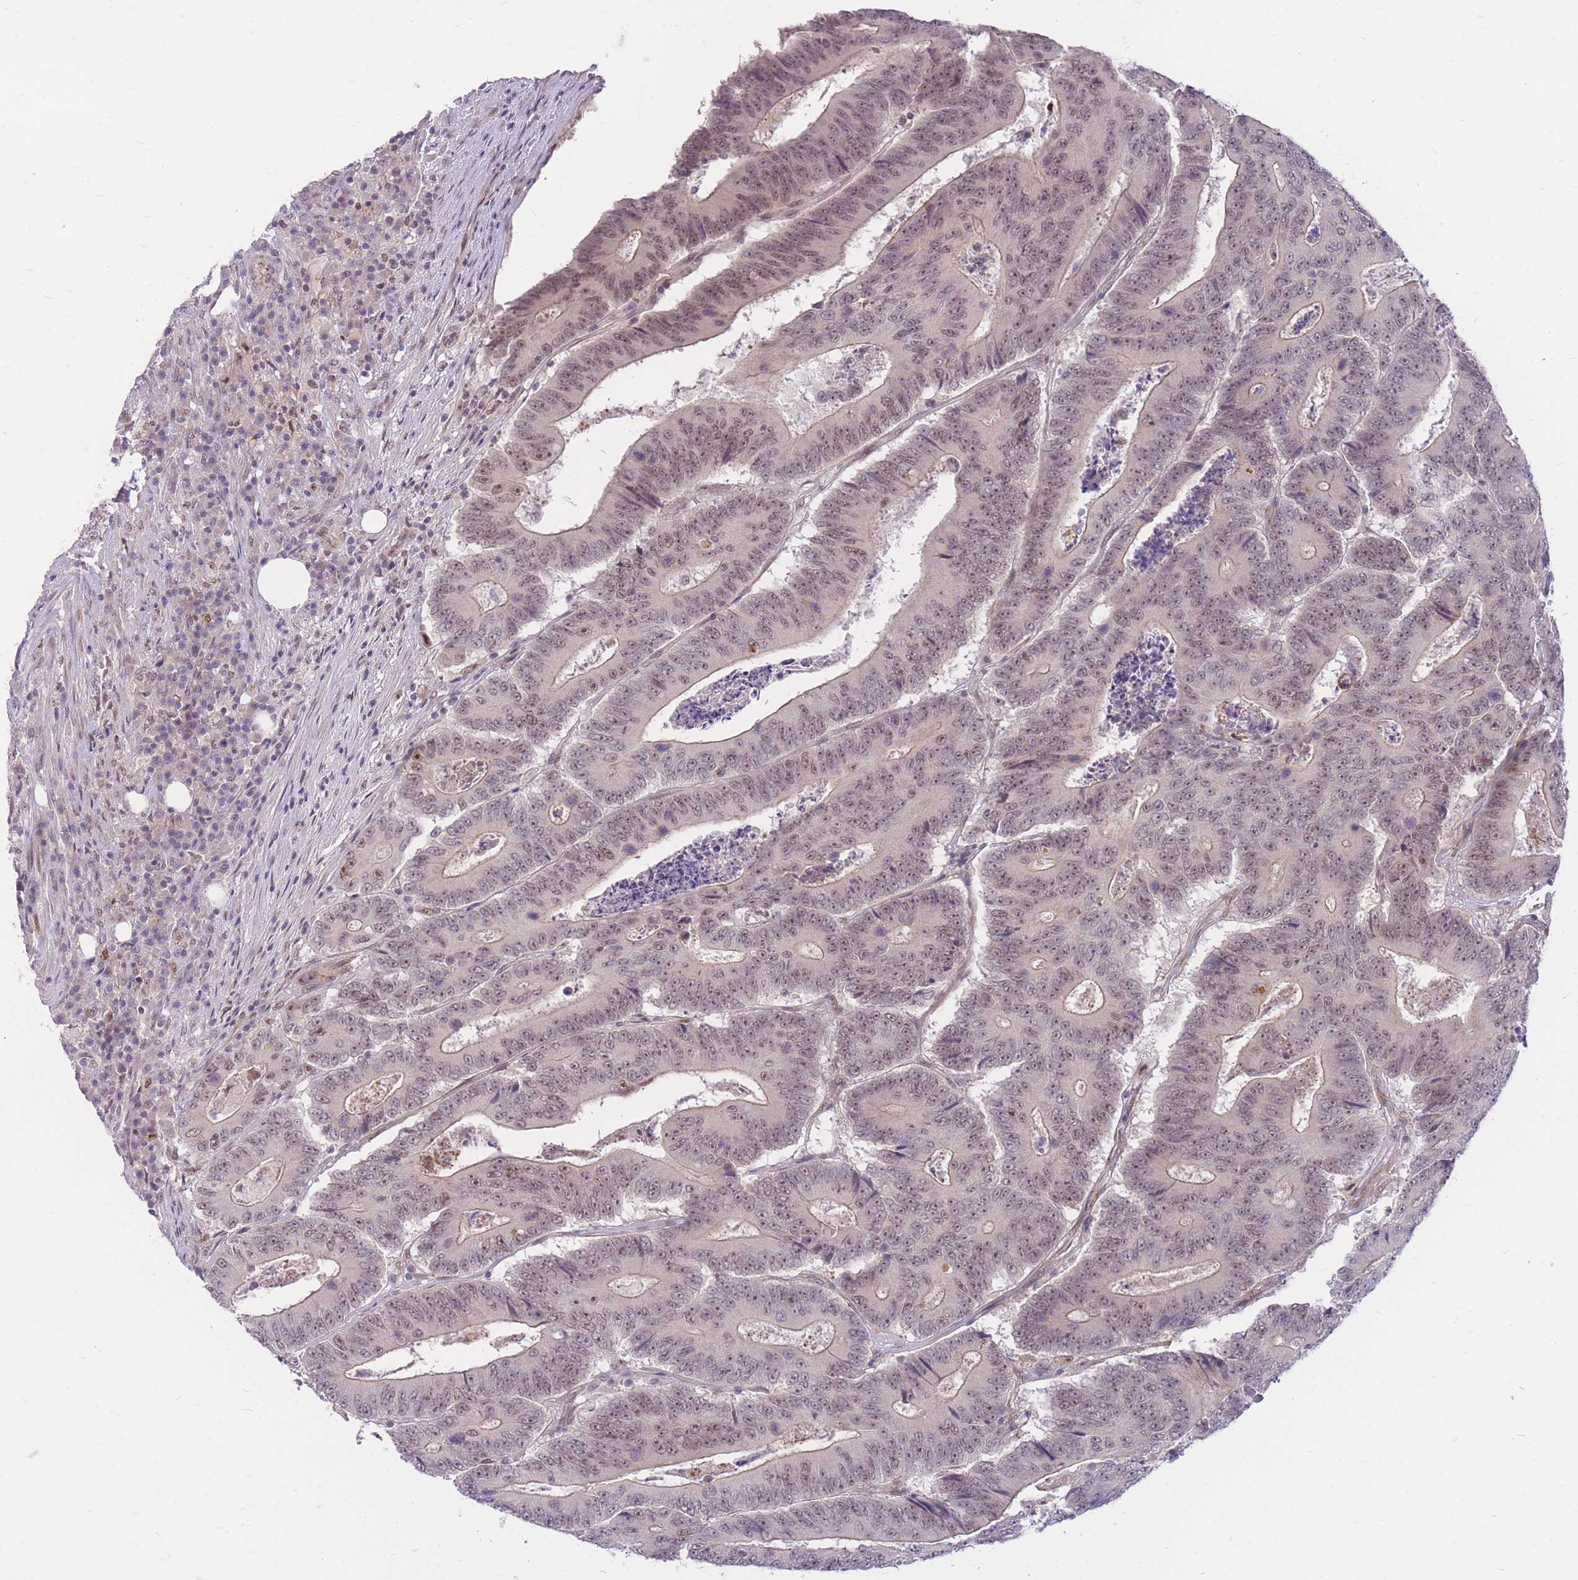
{"staining": {"intensity": "weak", "quantity": "25%-75%", "location": "cytoplasmic/membranous,nuclear"}, "tissue": "colorectal cancer", "cell_type": "Tumor cells", "image_type": "cancer", "snomed": [{"axis": "morphology", "description": "Adenocarcinoma, NOS"}, {"axis": "topography", "description": "Colon"}], "caption": "Immunohistochemistry of colorectal adenocarcinoma reveals low levels of weak cytoplasmic/membranous and nuclear expression in approximately 25%-75% of tumor cells.", "gene": "ERCC2", "patient": {"sex": "male", "age": 83}}